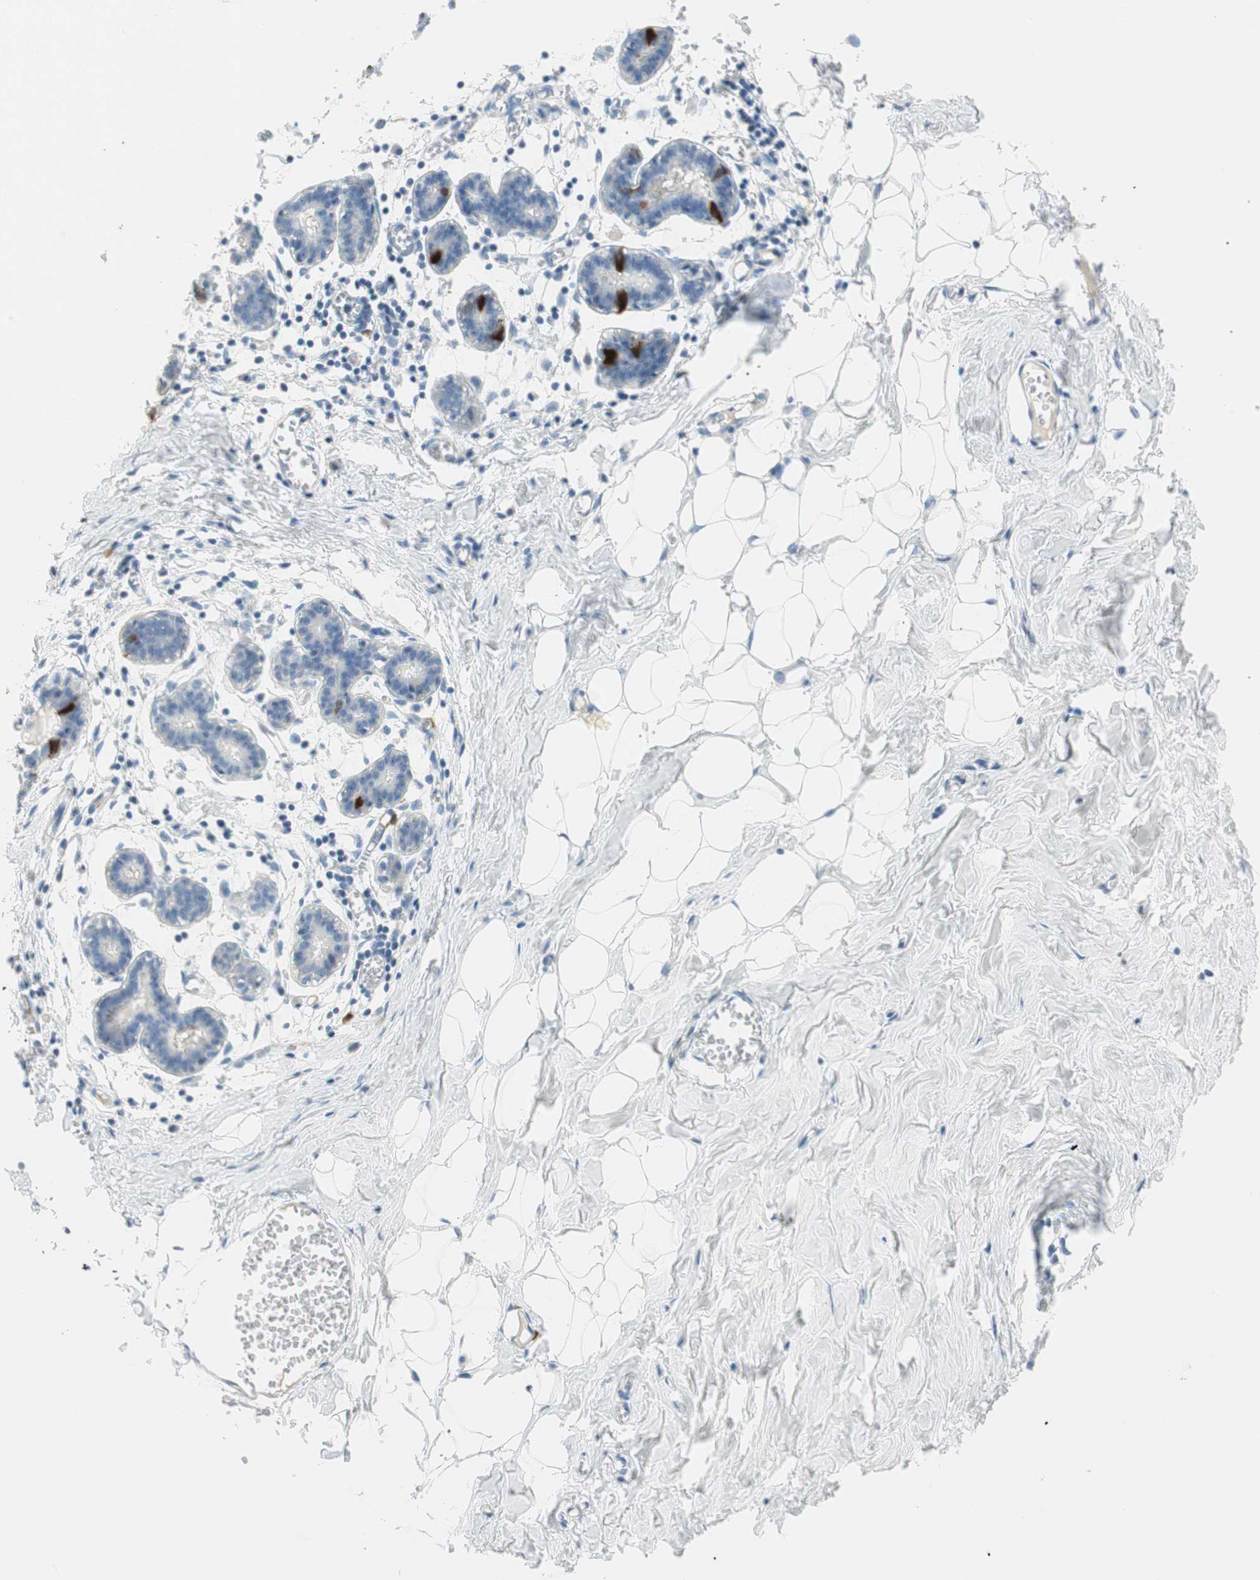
{"staining": {"intensity": "negative", "quantity": "none", "location": "none"}, "tissue": "breast", "cell_type": "Adipocytes", "image_type": "normal", "snomed": [{"axis": "morphology", "description": "Normal tissue, NOS"}, {"axis": "topography", "description": "Breast"}], "caption": "IHC of unremarkable breast shows no staining in adipocytes.", "gene": "PTTG1", "patient": {"sex": "female", "age": 27}}